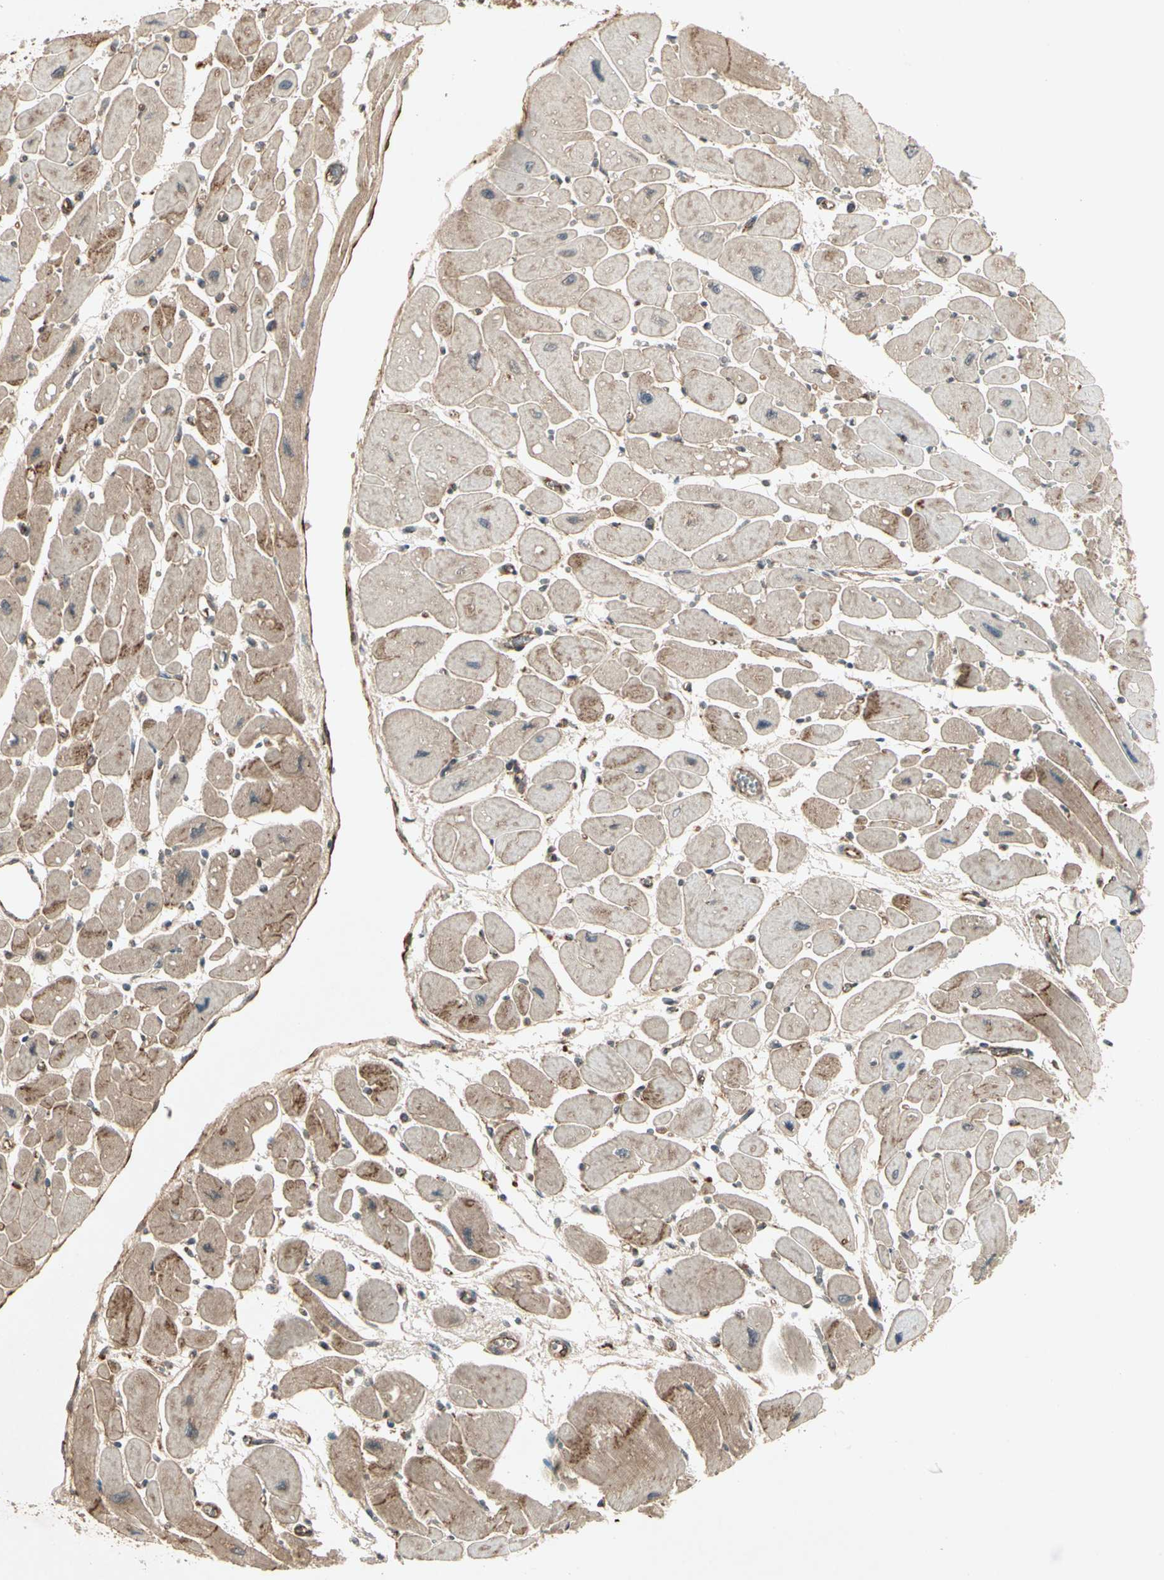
{"staining": {"intensity": "moderate", "quantity": "25%-75%", "location": "cytoplasmic/membranous"}, "tissue": "heart muscle", "cell_type": "Cardiomyocytes", "image_type": "normal", "snomed": [{"axis": "morphology", "description": "Normal tissue, NOS"}, {"axis": "topography", "description": "Heart"}], "caption": "Heart muscle stained with DAB (3,3'-diaminobenzidine) immunohistochemistry shows medium levels of moderate cytoplasmic/membranous staining in approximately 25%-75% of cardiomyocytes. The staining was performed using DAB (3,3'-diaminobenzidine) to visualize the protein expression in brown, while the nuclei were stained in blue with hematoxylin (Magnification: 20x).", "gene": "FLOT1", "patient": {"sex": "female", "age": 54}}